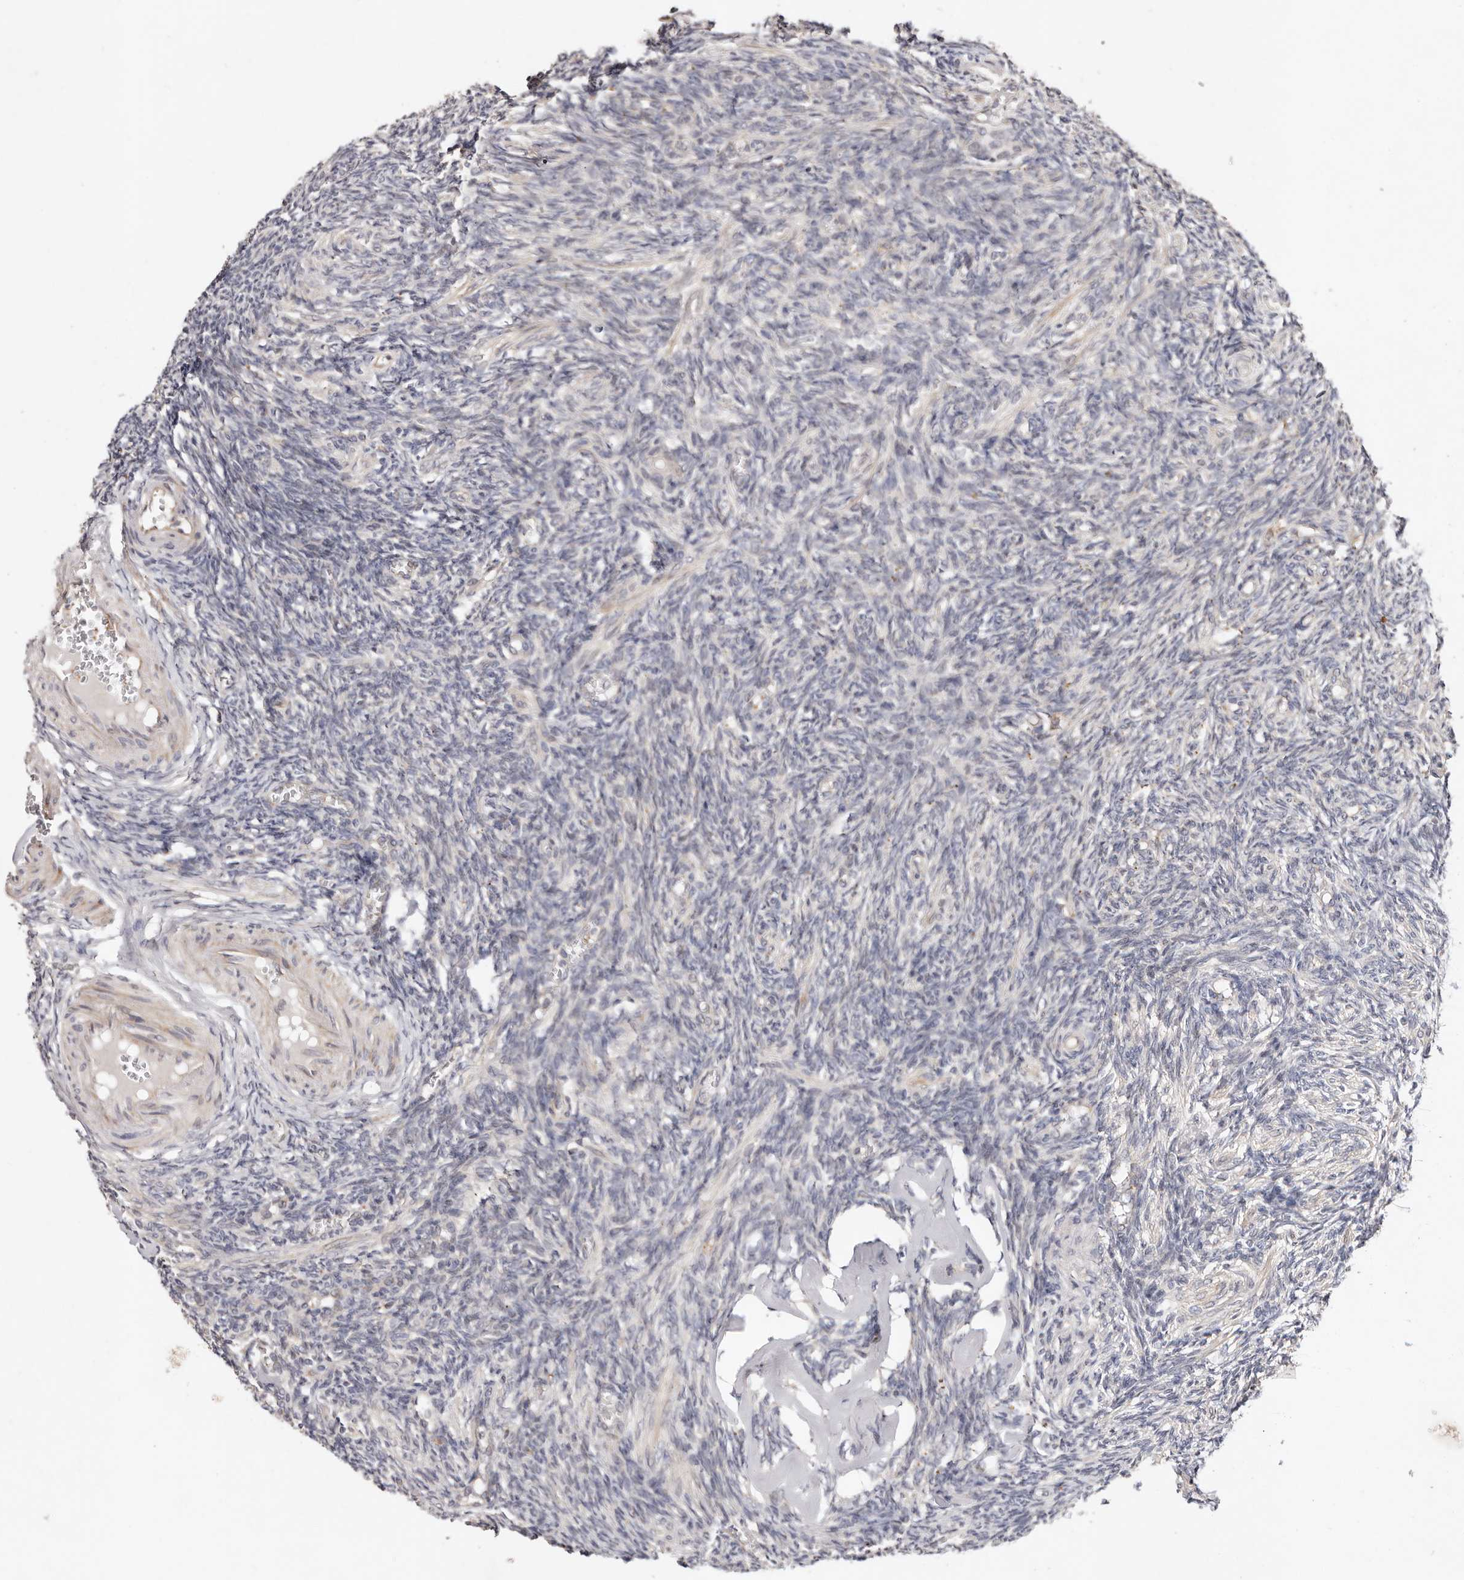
{"staining": {"intensity": "negative", "quantity": "none", "location": "none"}, "tissue": "ovary", "cell_type": "Ovarian stroma cells", "image_type": "normal", "snomed": [{"axis": "morphology", "description": "Normal tissue, NOS"}, {"axis": "topography", "description": "Ovary"}], "caption": "There is no significant positivity in ovarian stroma cells of ovary.", "gene": "USP33", "patient": {"sex": "female", "age": 27}}